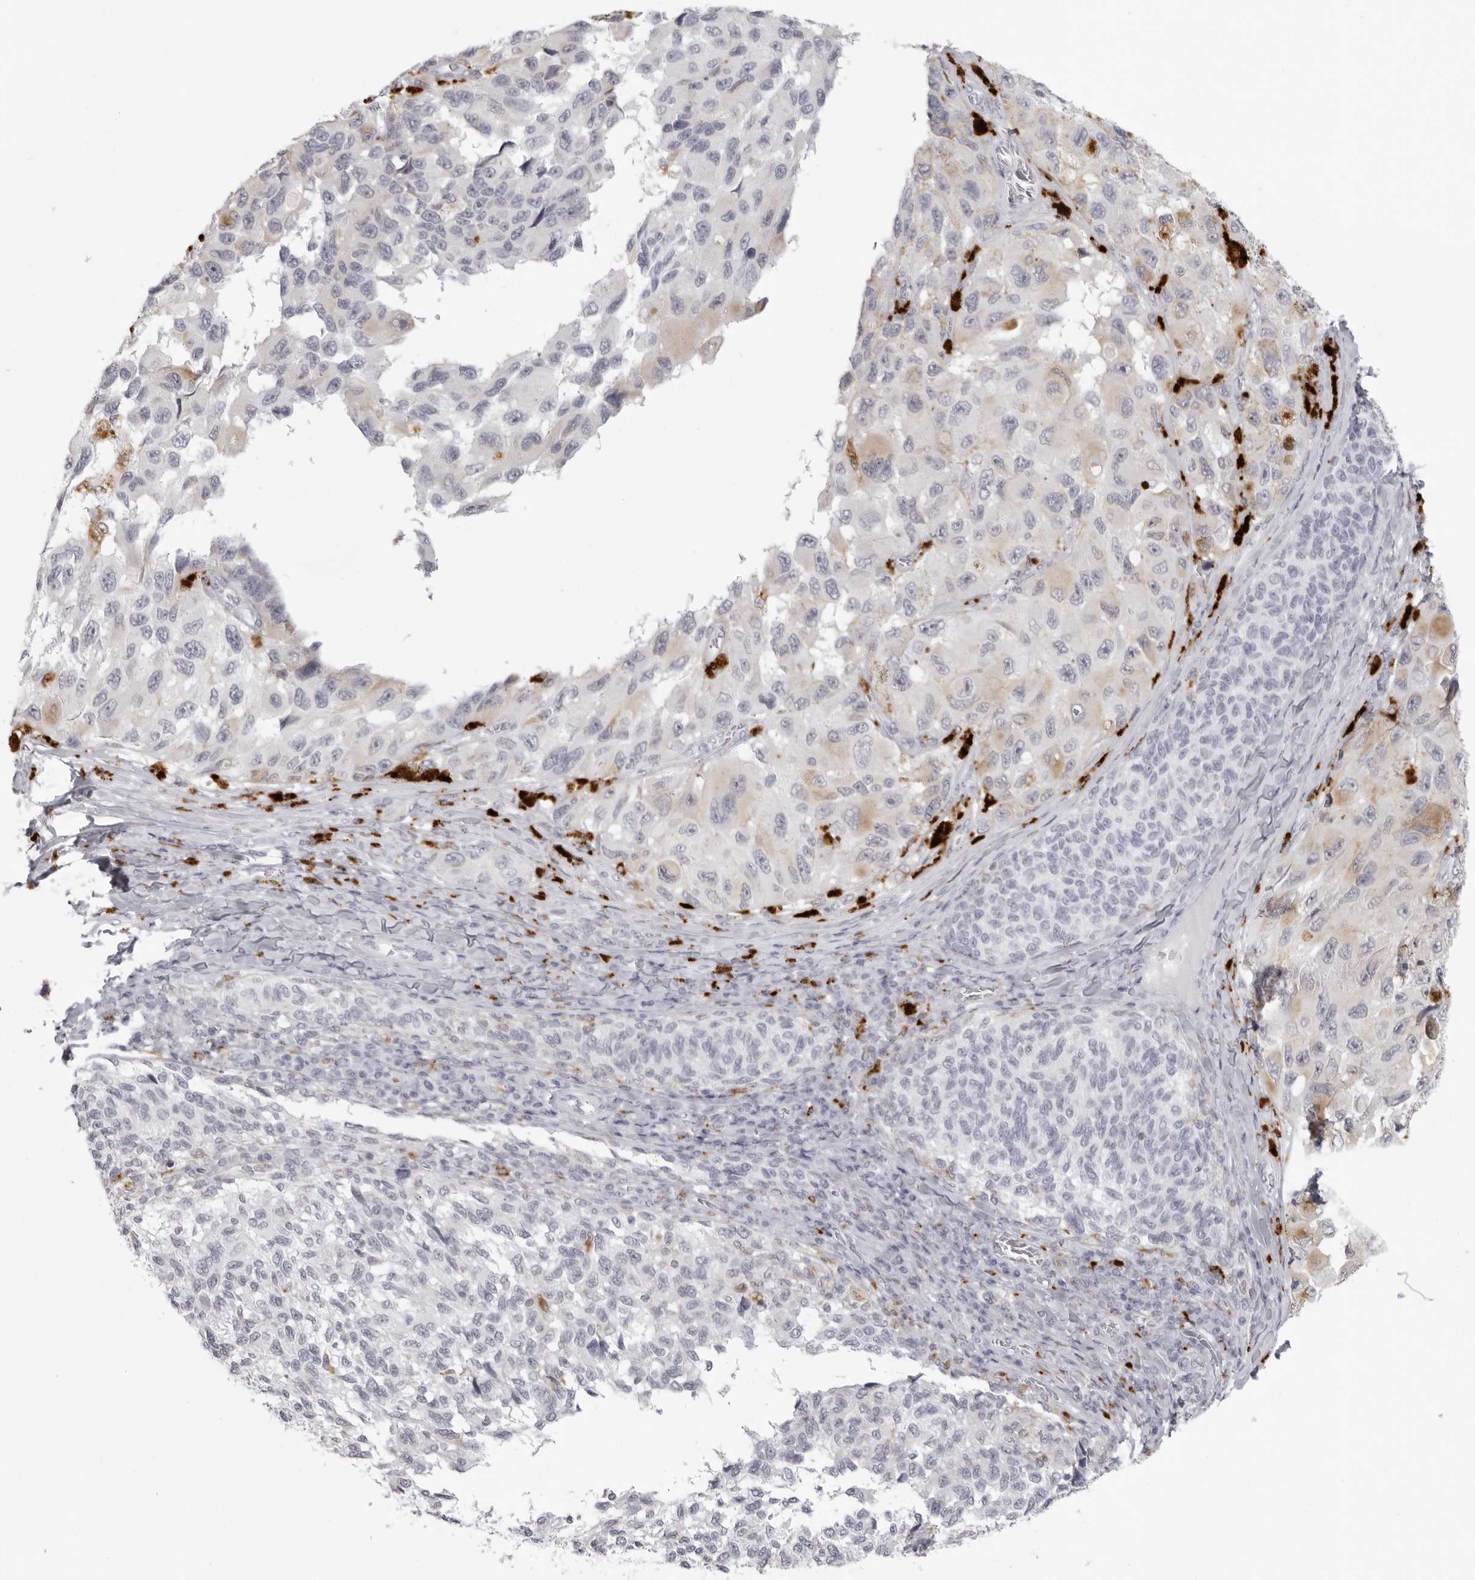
{"staining": {"intensity": "negative", "quantity": "none", "location": "none"}, "tissue": "melanoma", "cell_type": "Tumor cells", "image_type": "cancer", "snomed": [{"axis": "morphology", "description": "Malignant melanoma, NOS"}, {"axis": "topography", "description": "Skin"}], "caption": "This is a image of IHC staining of melanoma, which shows no staining in tumor cells.", "gene": "IL25", "patient": {"sex": "female", "age": 73}}